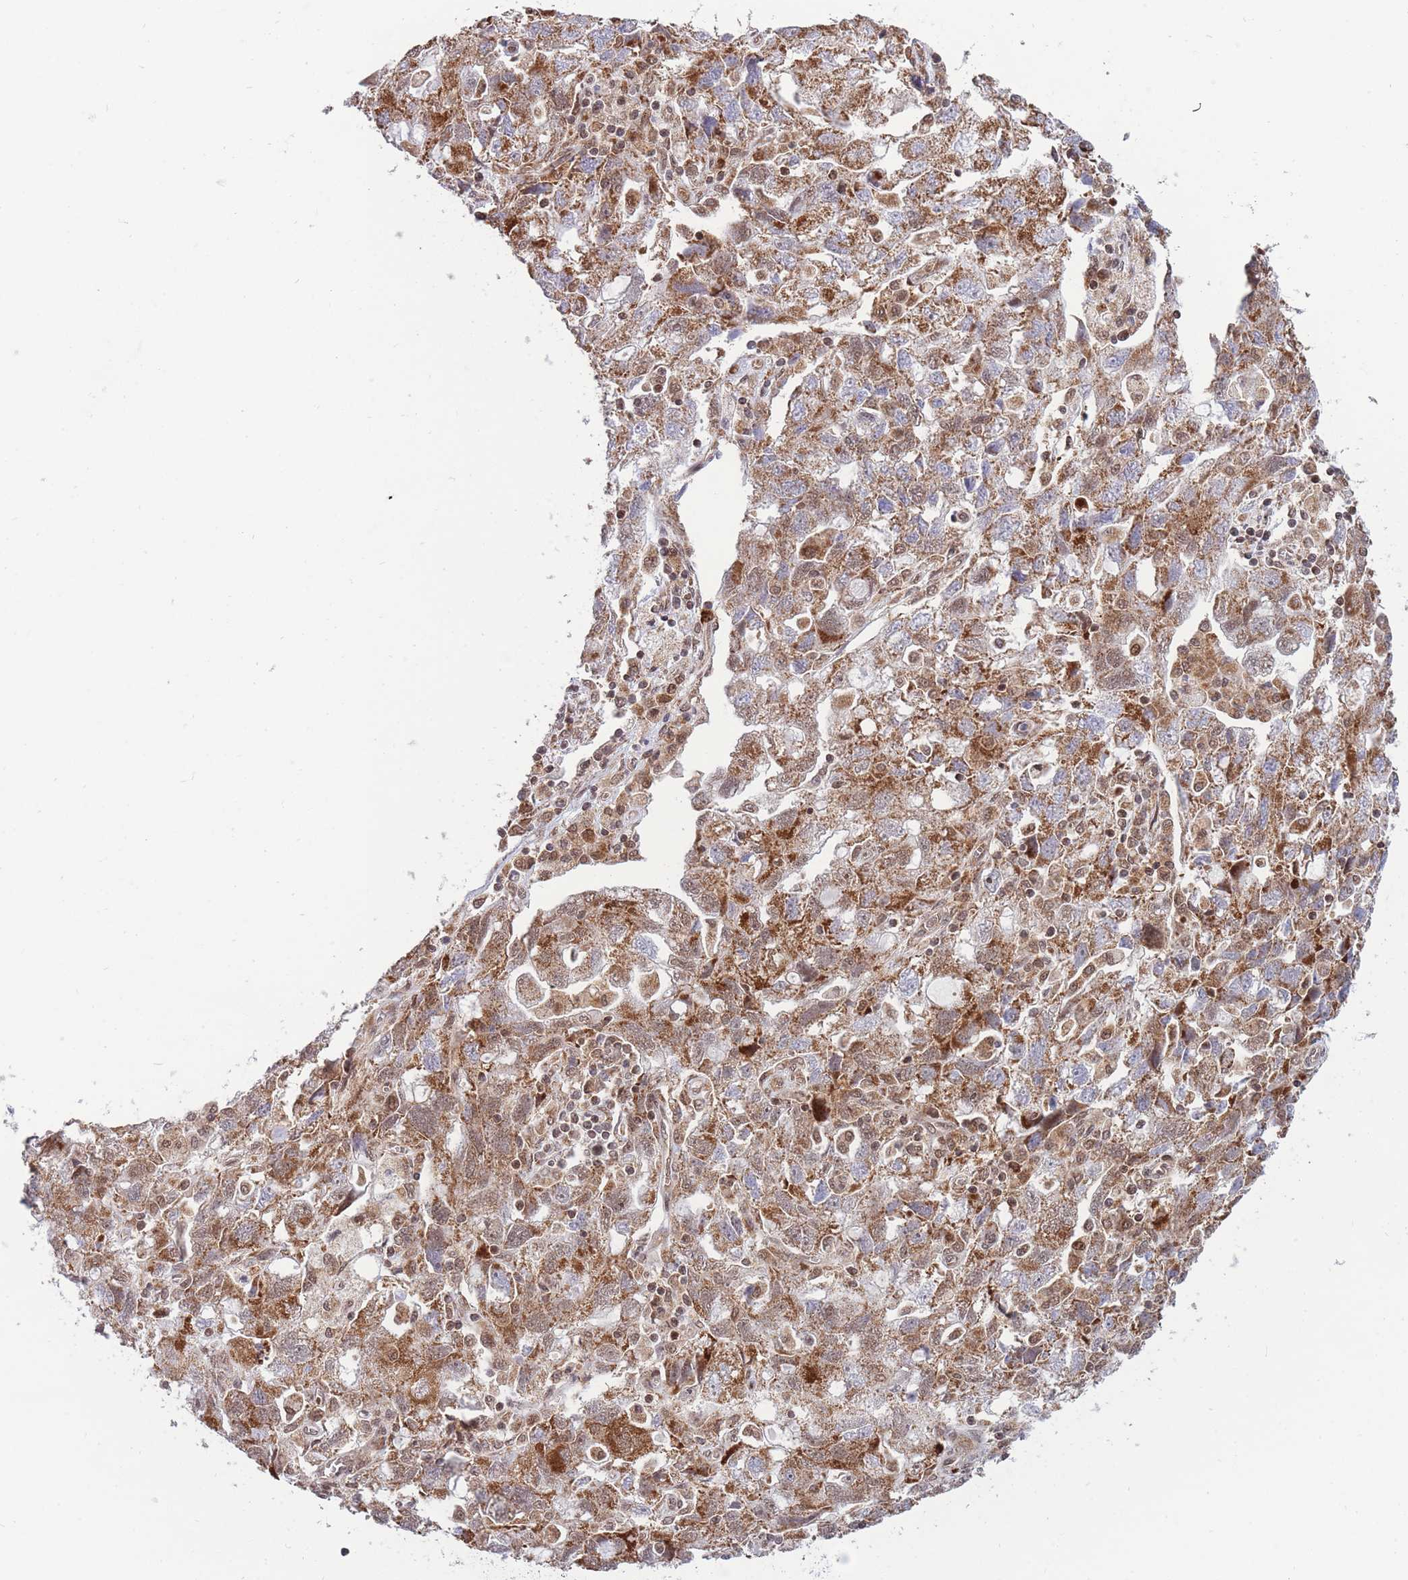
{"staining": {"intensity": "moderate", "quantity": ">75%", "location": "cytoplasmic/membranous,nuclear"}, "tissue": "ovarian cancer", "cell_type": "Tumor cells", "image_type": "cancer", "snomed": [{"axis": "morphology", "description": "Carcinoma, NOS"}, {"axis": "morphology", "description": "Cystadenocarcinoma, serous, NOS"}, {"axis": "topography", "description": "Ovary"}], "caption": "Serous cystadenocarcinoma (ovarian) was stained to show a protein in brown. There is medium levels of moderate cytoplasmic/membranous and nuclear expression in approximately >75% of tumor cells.", "gene": "BOD1L1", "patient": {"sex": "female", "age": 69}}